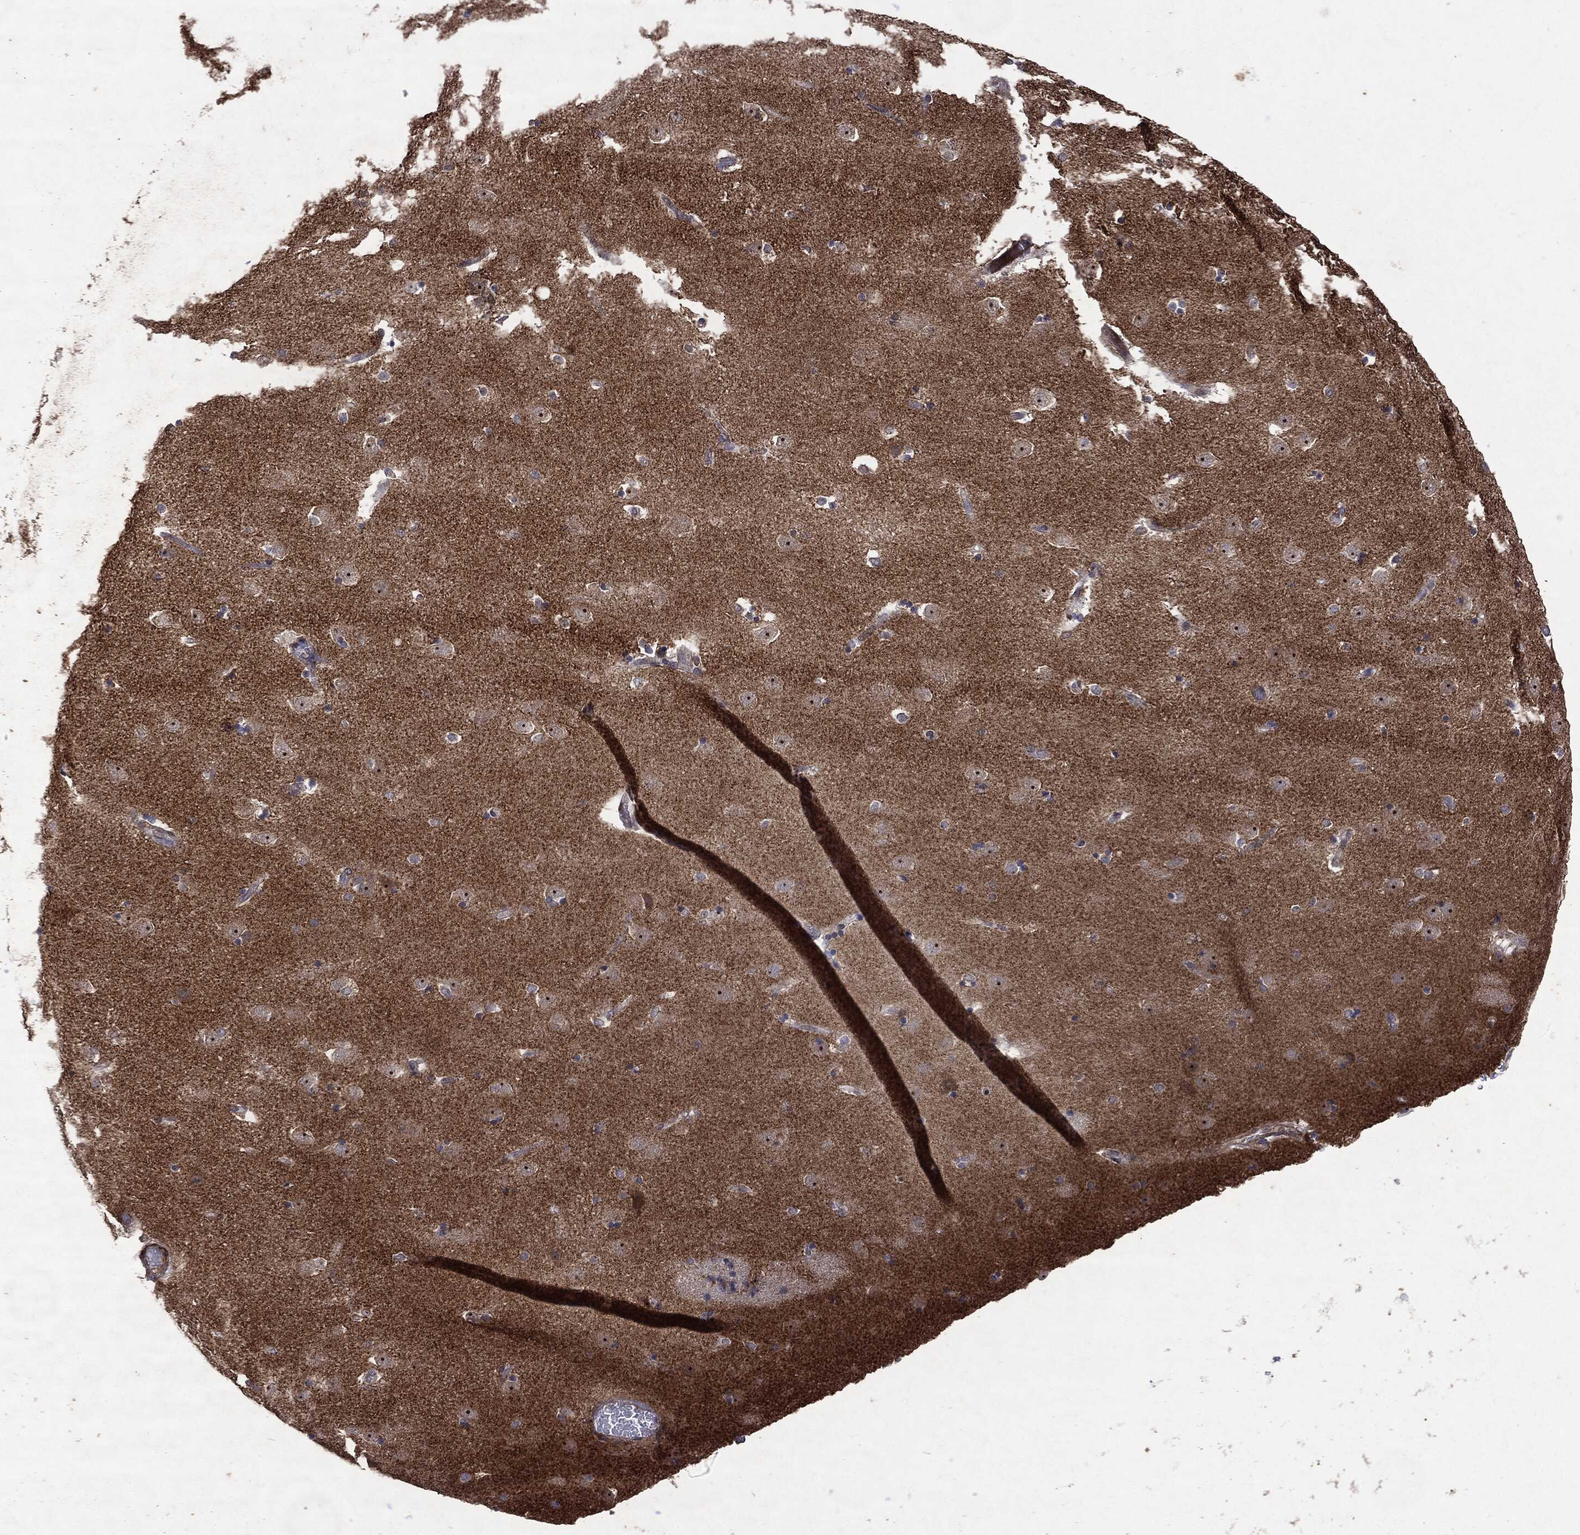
{"staining": {"intensity": "negative", "quantity": "none", "location": "none"}, "tissue": "caudate", "cell_type": "Glial cells", "image_type": "normal", "snomed": [{"axis": "morphology", "description": "Normal tissue, NOS"}, {"axis": "topography", "description": "Lateral ventricle wall"}], "caption": "Immunohistochemical staining of benign caudate displays no significant positivity in glial cells. (DAB immunohistochemistry (IHC) with hematoxylin counter stain).", "gene": "PTEN", "patient": {"sex": "male", "age": 51}}